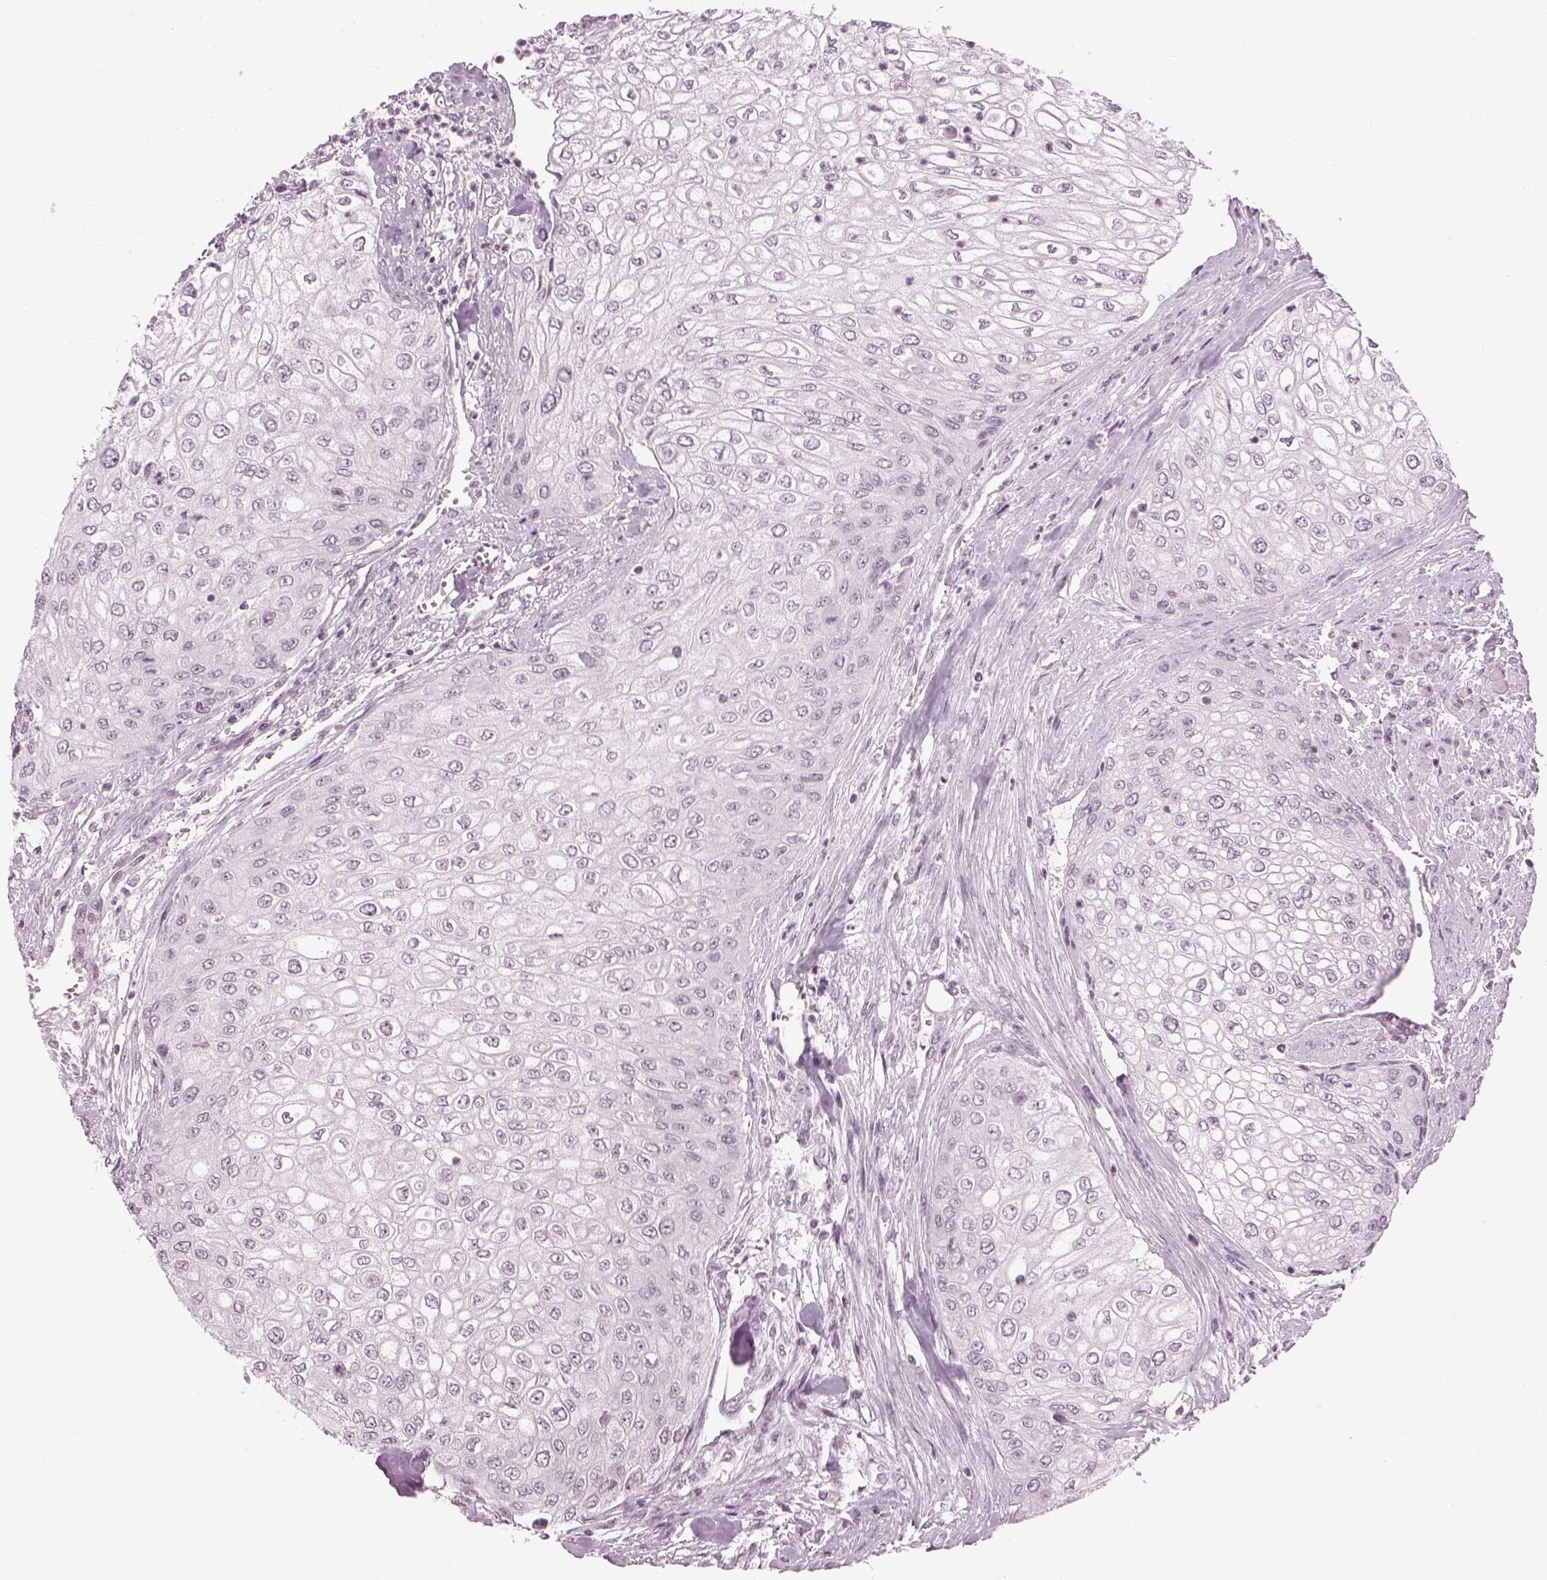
{"staining": {"intensity": "negative", "quantity": "none", "location": "none"}, "tissue": "urothelial cancer", "cell_type": "Tumor cells", "image_type": "cancer", "snomed": [{"axis": "morphology", "description": "Urothelial carcinoma, High grade"}, {"axis": "topography", "description": "Urinary bladder"}], "caption": "Image shows no significant protein positivity in tumor cells of high-grade urothelial carcinoma.", "gene": "KCNG2", "patient": {"sex": "male", "age": 62}}